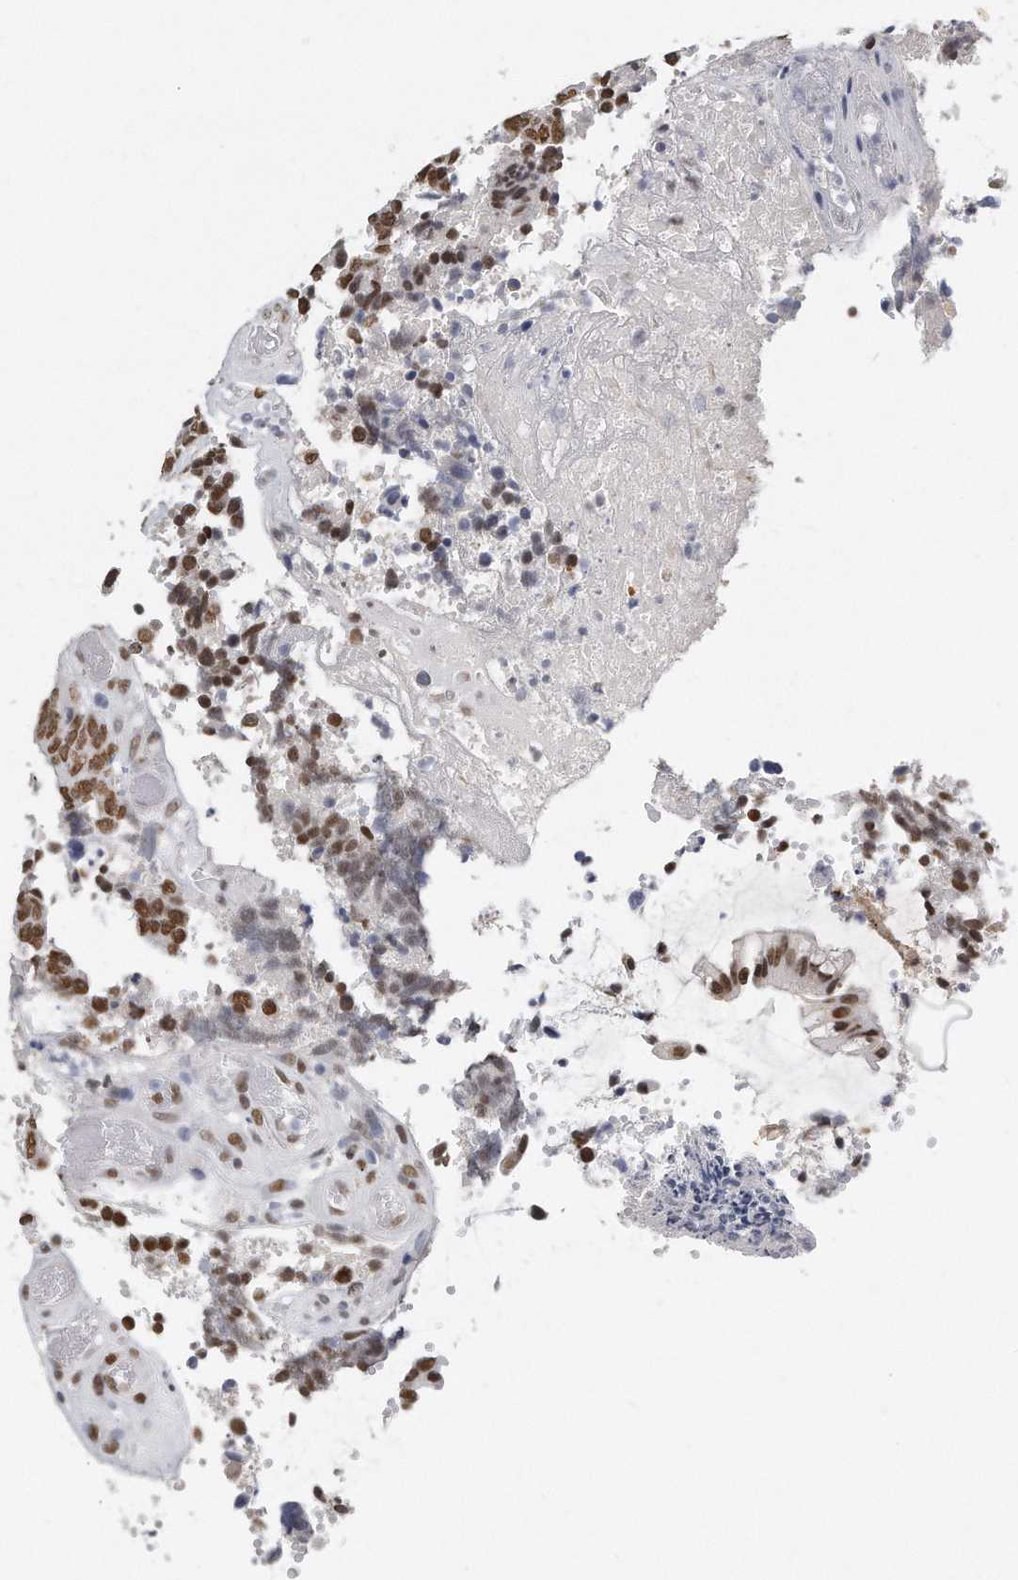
{"staining": {"intensity": "moderate", "quantity": ">75%", "location": "nuclear"}, "tissue": "colorectal cancer", "cell_type": "Tumor cells", "image_type": "cancer", "snomed": [{"axis": "morphology", "description": "Adenocarcinoma, NOS"}, {"axis": "topography", "description": "Rectum"}], "caption": "The micrograph reveals a brown stain indicating the presence of a protein in the nuclear of tumor cells in adenocarcinoma (colorectal).", "gene": "CTBP2", "patient": {"sex": "male", "age": 72}}